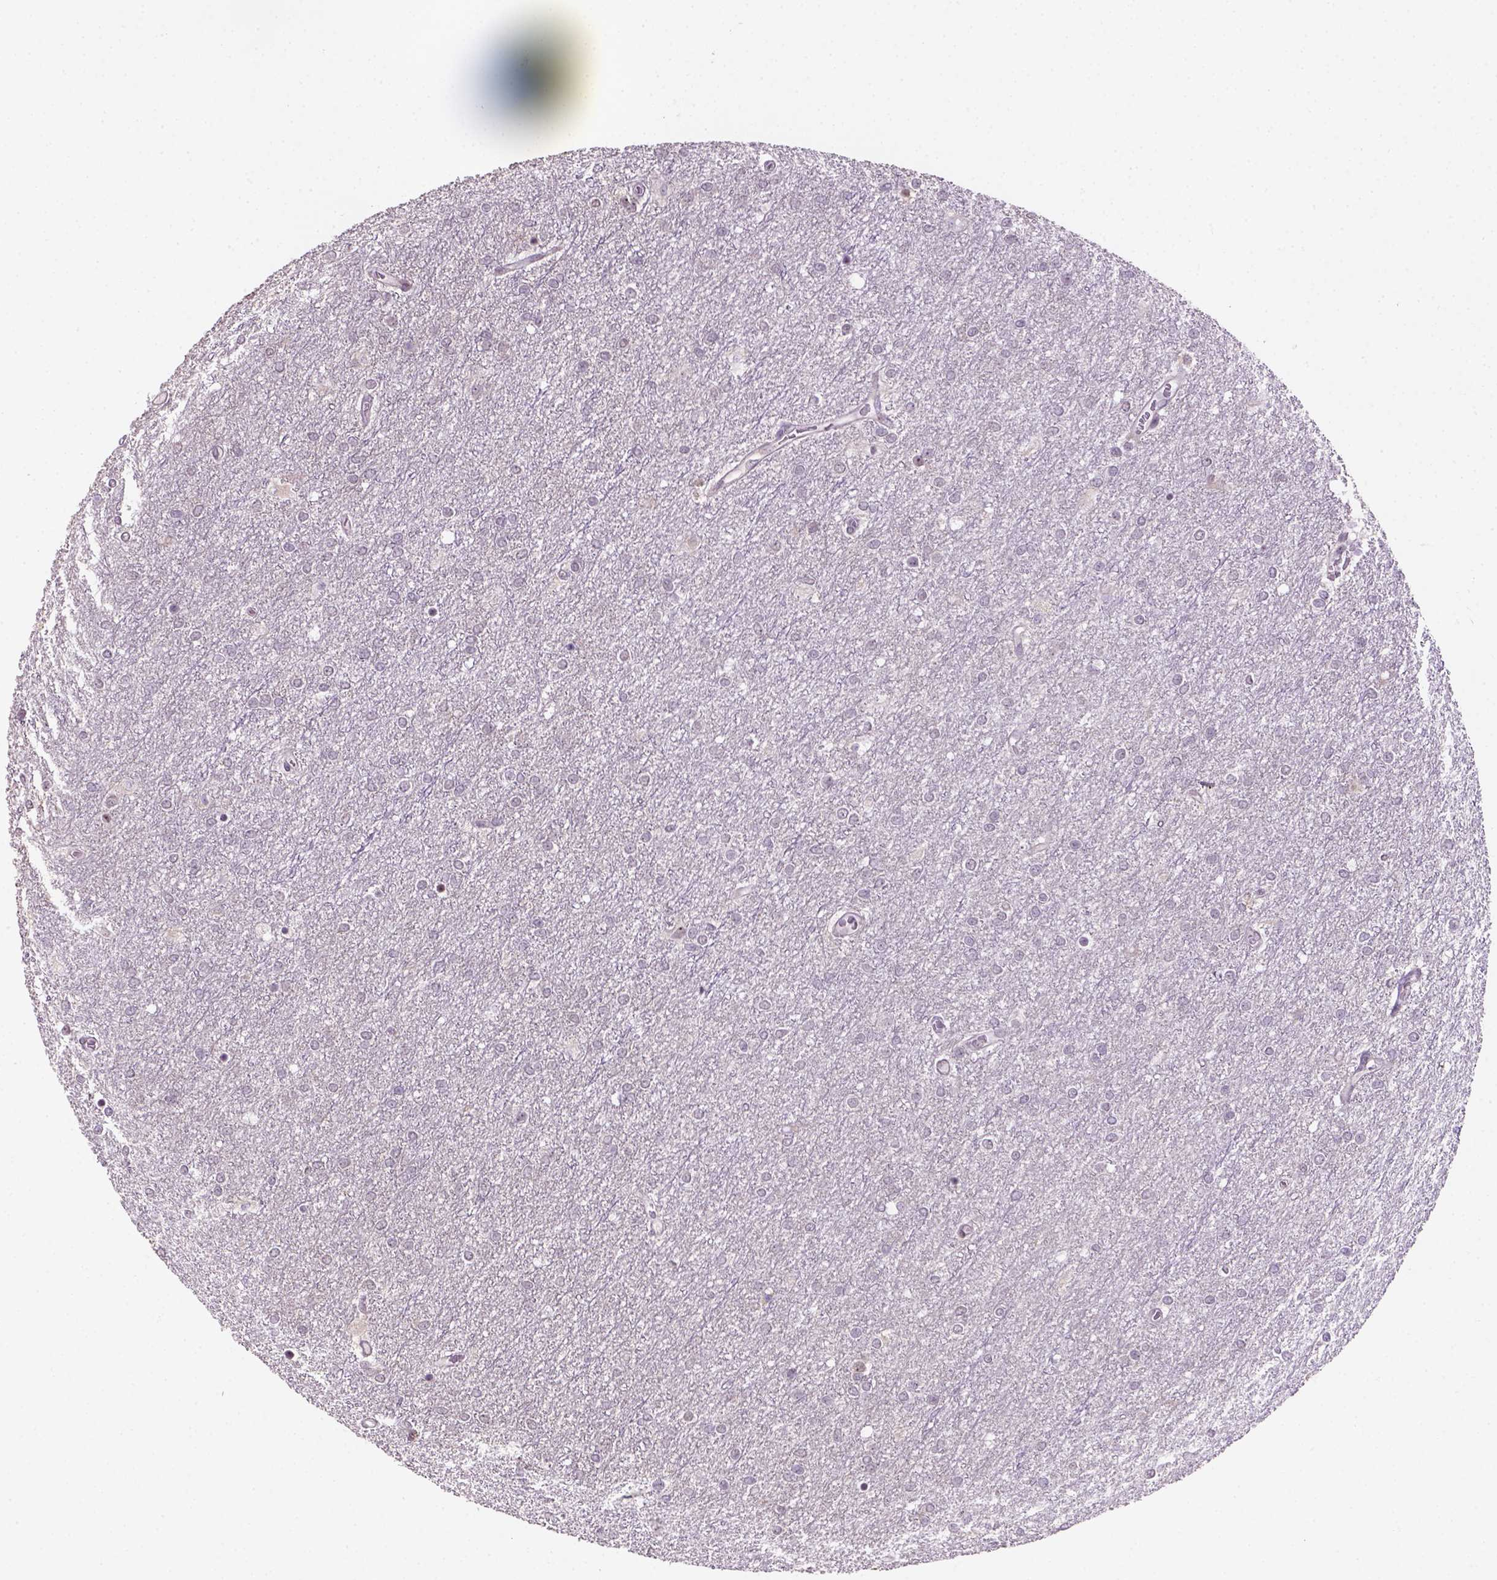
{"staining": {"intensity": "negative", "quantity": "none", "location": "none"}, "tissue": "glioma", "cell_type": "Tumor cells", "image_type": "cancer", "snomed": [{"axis": "morphology", "description": "Glioma, malignant, High grade"}, {"axis": "topography", "description": "Brain"}], "caption": "Malignant high-grade glioma stained for a protein using immunohistochemistry exhibits no staining tumor cells.", "gene": "DDX50", "patient": {"sex": "female", "age": 61}}